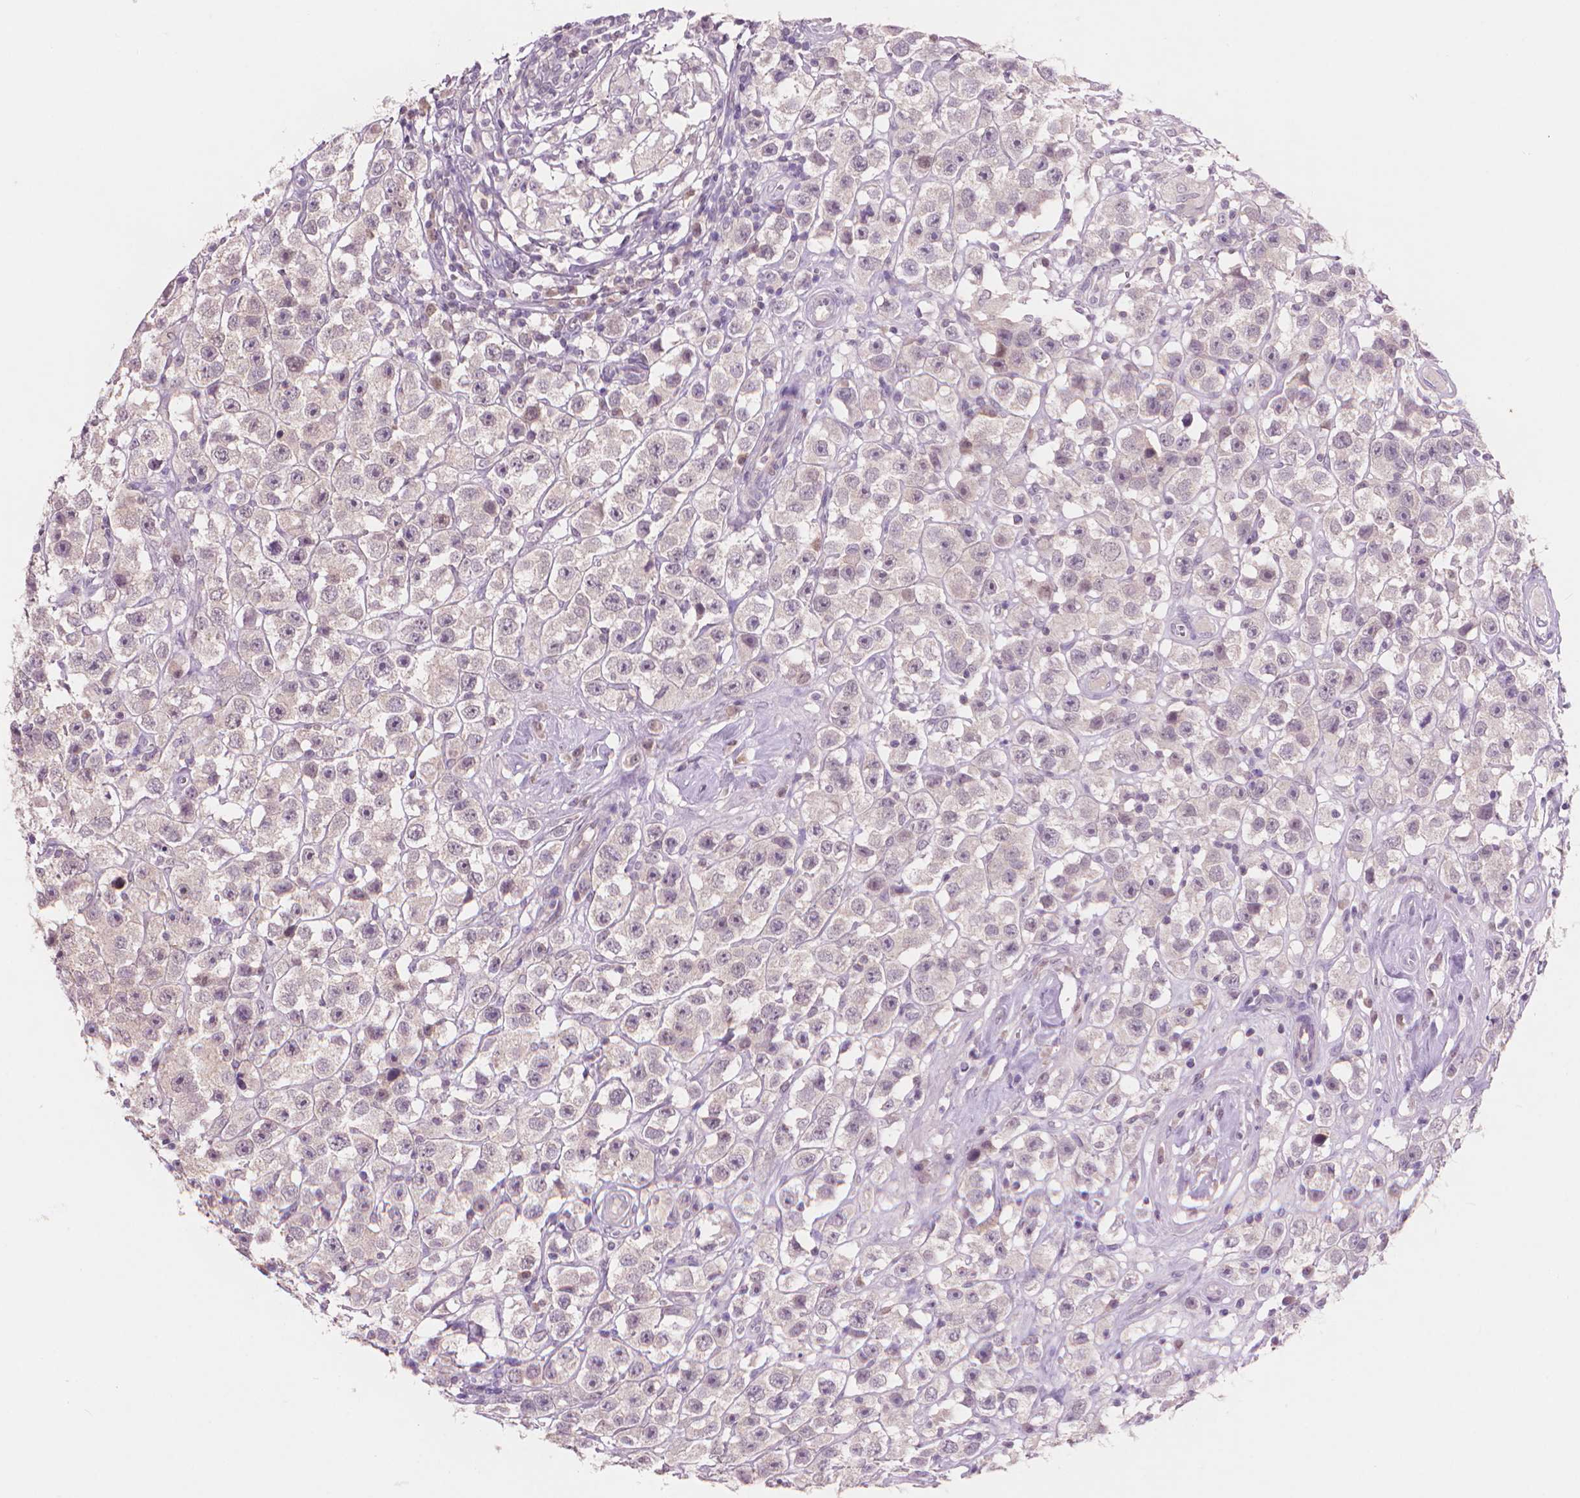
{"staining": {"intensity": "negative", "quantity": "none", "location": "none"}, "tissue": "testis cancer", "cell_type": "Tumor cells", "image_type": "cancer", "snomed": [{"axis": "morphology", "description": "Seminoma, NOS"}, {"axis": "topography", "description": "Testis"}], "caption": "The micrograph exhibits no staining of tumor cells in seminoma (testis).", "gene": "ENO2", "patient": {"sex": "male", "age": 45}}